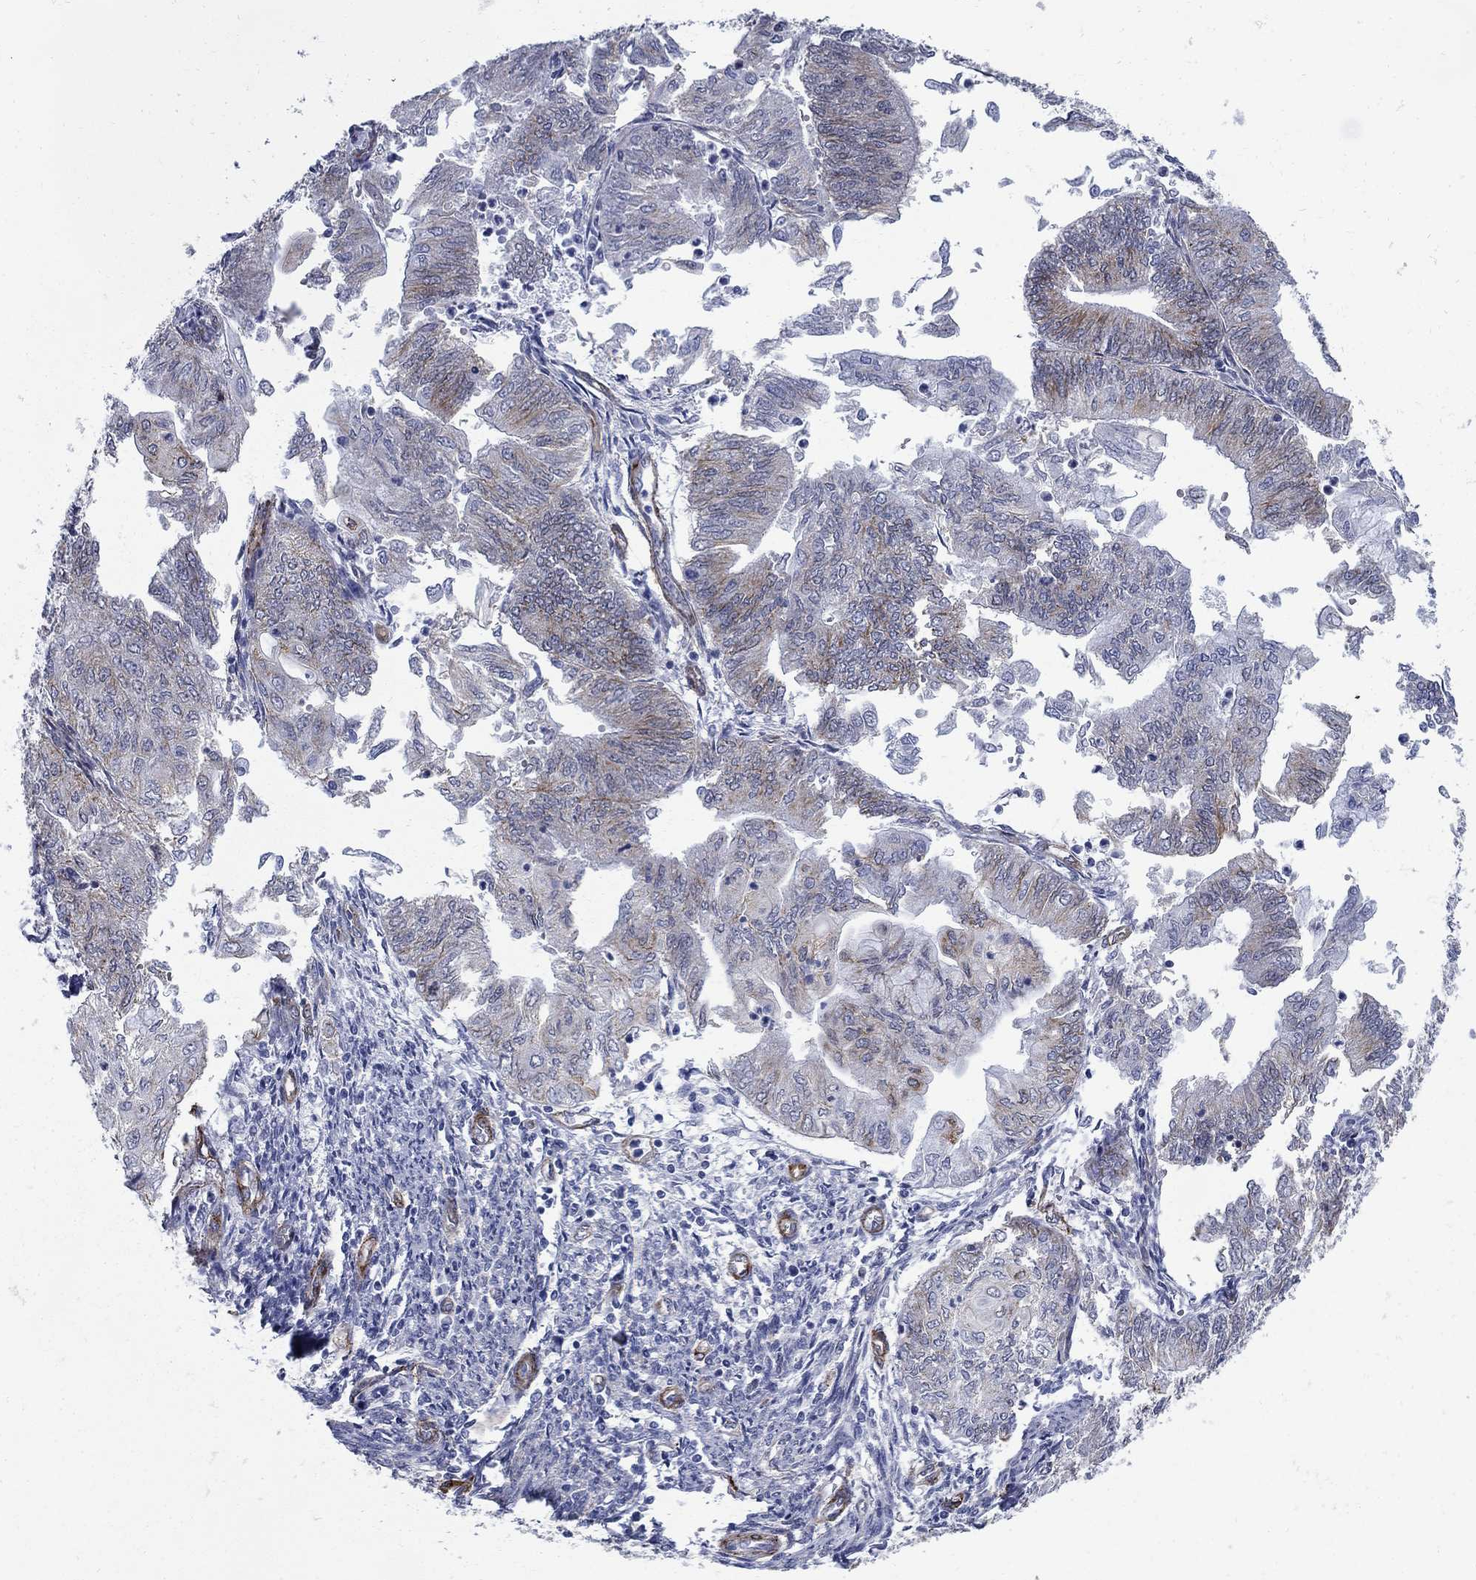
{"staining": {"intensity": "weak", "quantity": "<25%", "location": "cytoplasmic/membranous"}, "tissue": "endometrial cancer", "cell_type": "Tumor cells", "image_type": "cancer", "snomed": [{"axis": "morphology", "description": "Adenocarcinoma, NOS"}, {"axis": "topography", "description": "Endometrium"}], "caption": "The histopathology image displays no significant staining in tumor cells of endometrial adenocarcinoma. (Brightfield microscopy of DAB immunohistochemistry at high magnification).", "gene": "SEPTIN8", "patient": {"sex": "female", "age": 59}}